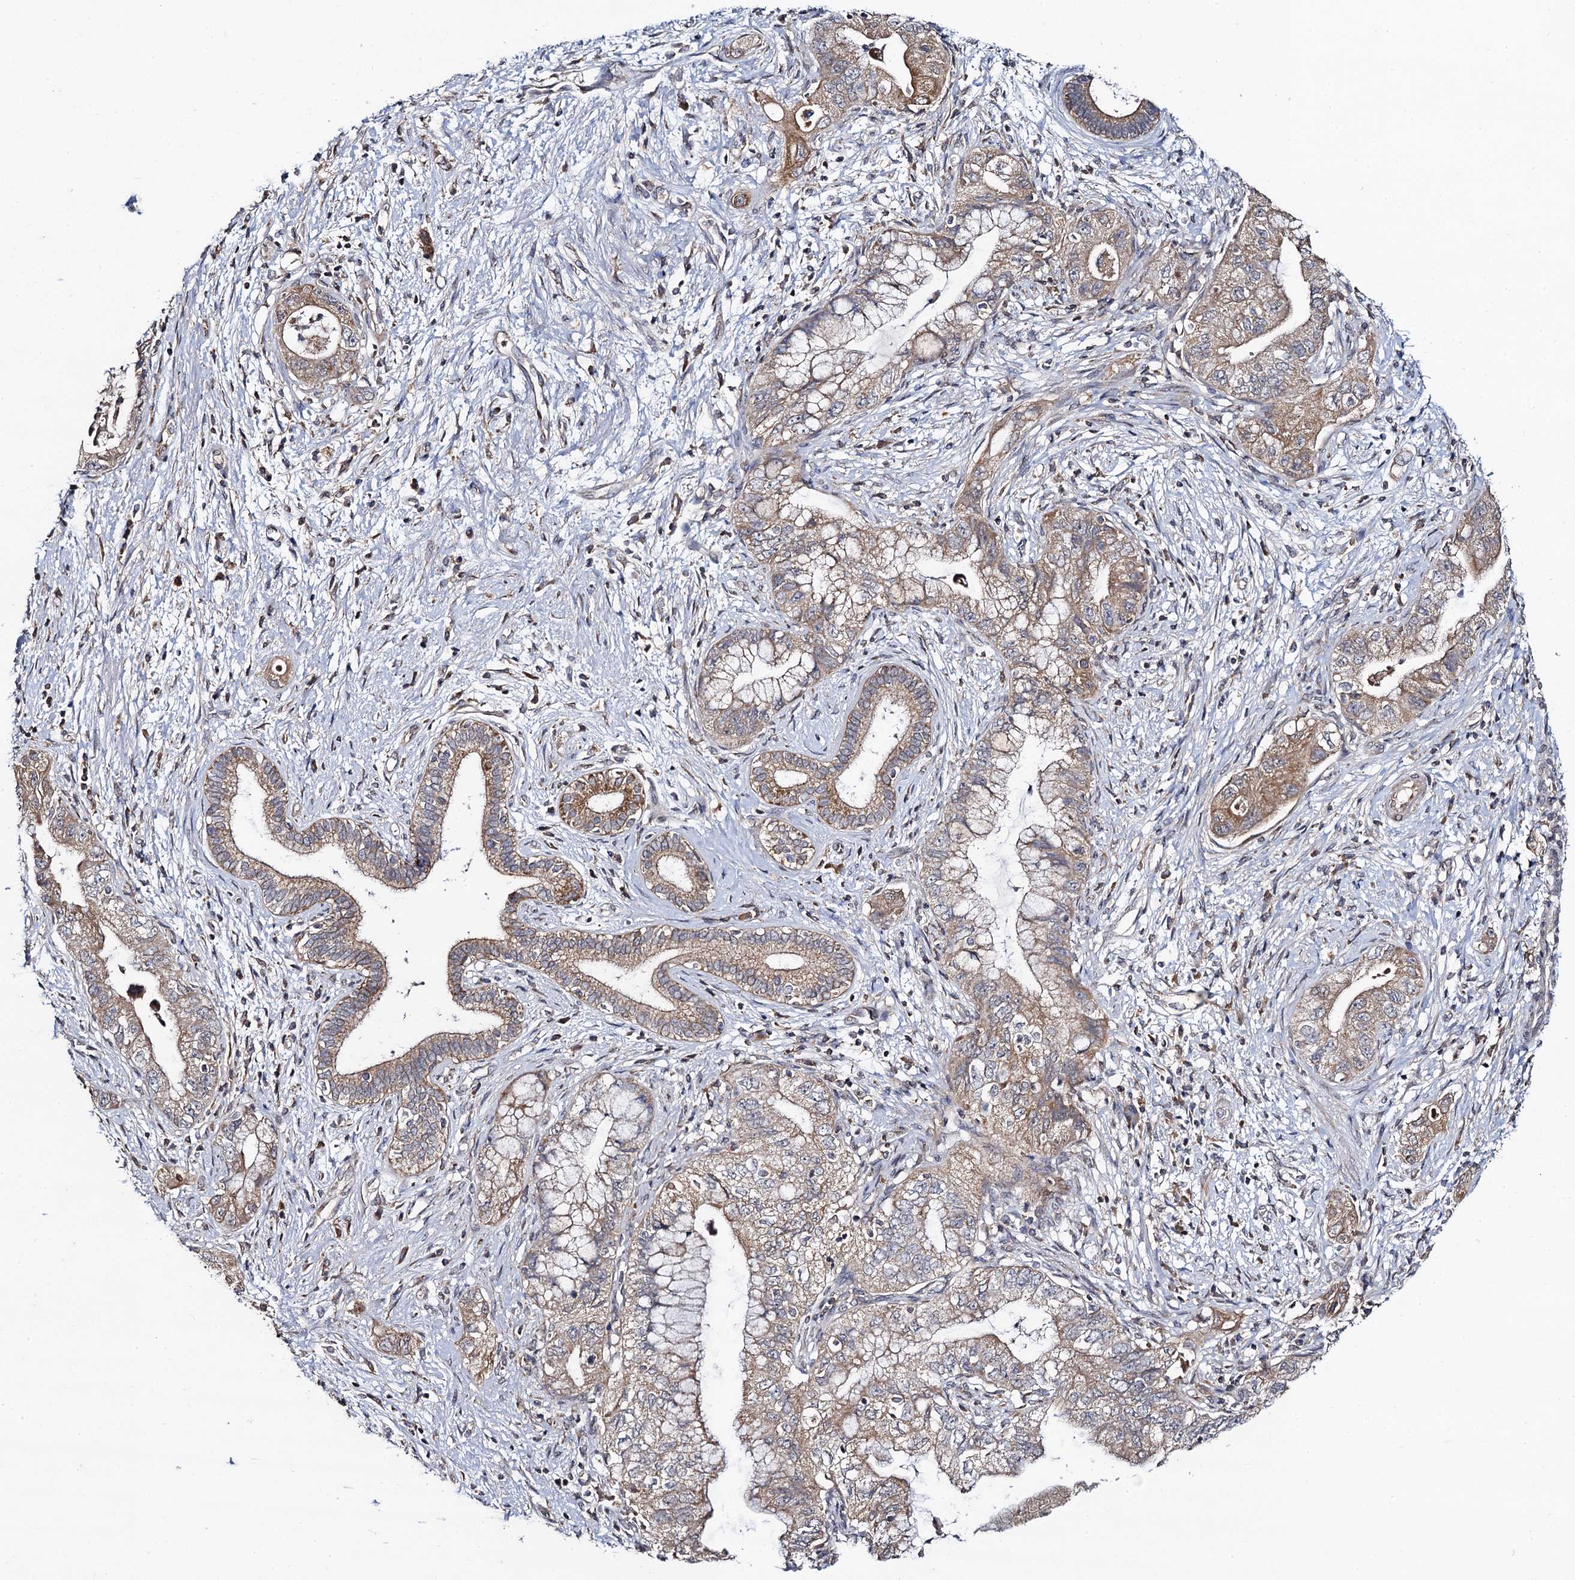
{"staining": {"intensity": "weak", "quantity": ">75%", "location": "cytoplasmic/membranous"}, "tissue": "pancreatic cancer", "cell_type": "Tumor cells", "image_type": "cancer", "snomed": [{"axis": "morphology", "description": "Adenocarcinoma, NOS"}, {"axis": "topography", "description": "Pancreas"}], "caption": "Pancreatic cancer stained with a protein marker shows weak staining in tumor cells.", "gene": "VPS37D", "patient": {"sex": "female", "age": 73}}